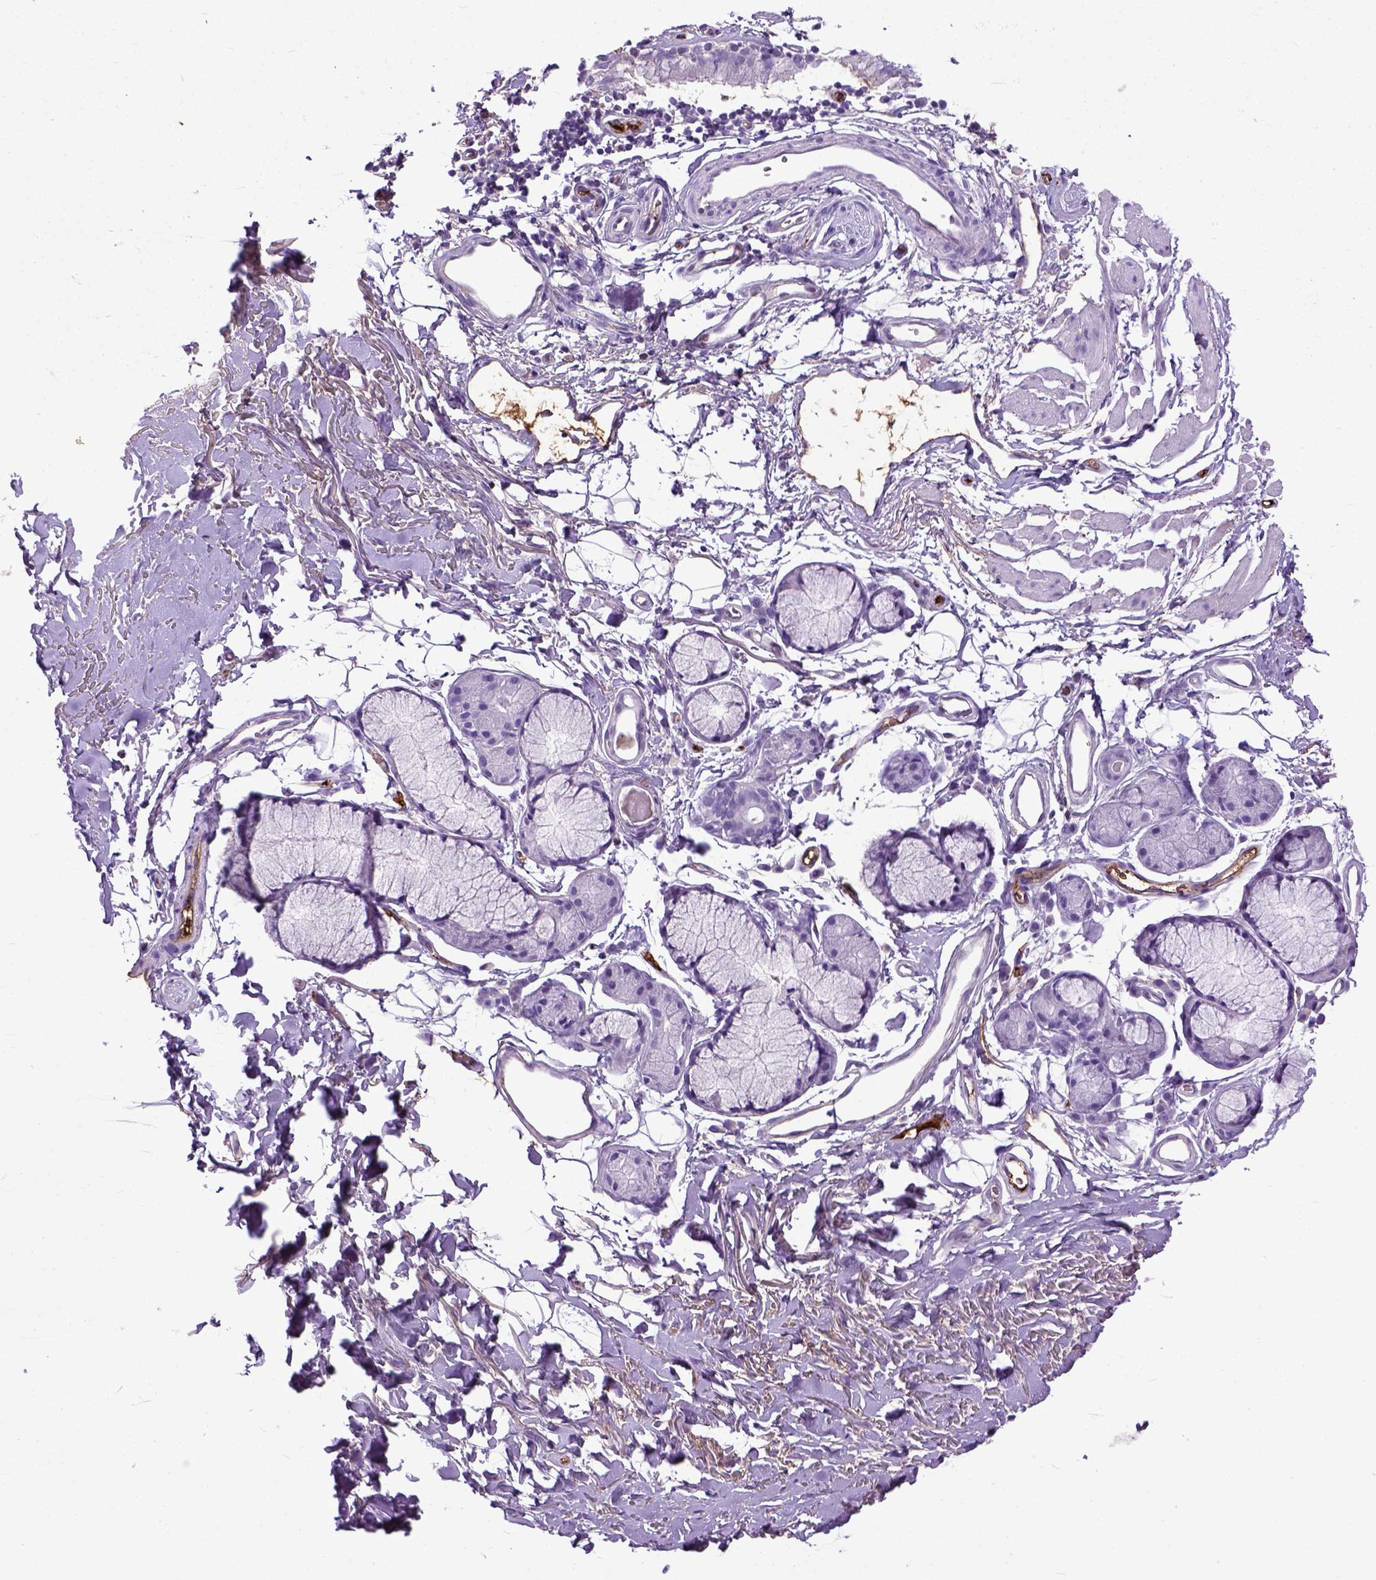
{"staining": {"intensity": "negative", "quantity": "none", "location": "none"}, "tissue": "adipose tissue", "cell_type": "Adipocytes", "image_type": "normal", "snomed": [{"axis": "morphology", "description": "Normal tissue, NOS"}, {"axis": "topography", "description": "Cartilage tissue"}, {"axis": "topography", "description": "Bronchus"}], "caption": "Adipose tissue was stained to show a protein in brown. There is no significant staining in adipocytes. Brightfield microscopy of immunohistochemistry stained with DAB (3,3'-diaminobenzidine) (brown) and hematoxylin (blue), captured at high magnification.", "gene": "ADAMTS8", "patient": {"sex": "female", "age": 79}}